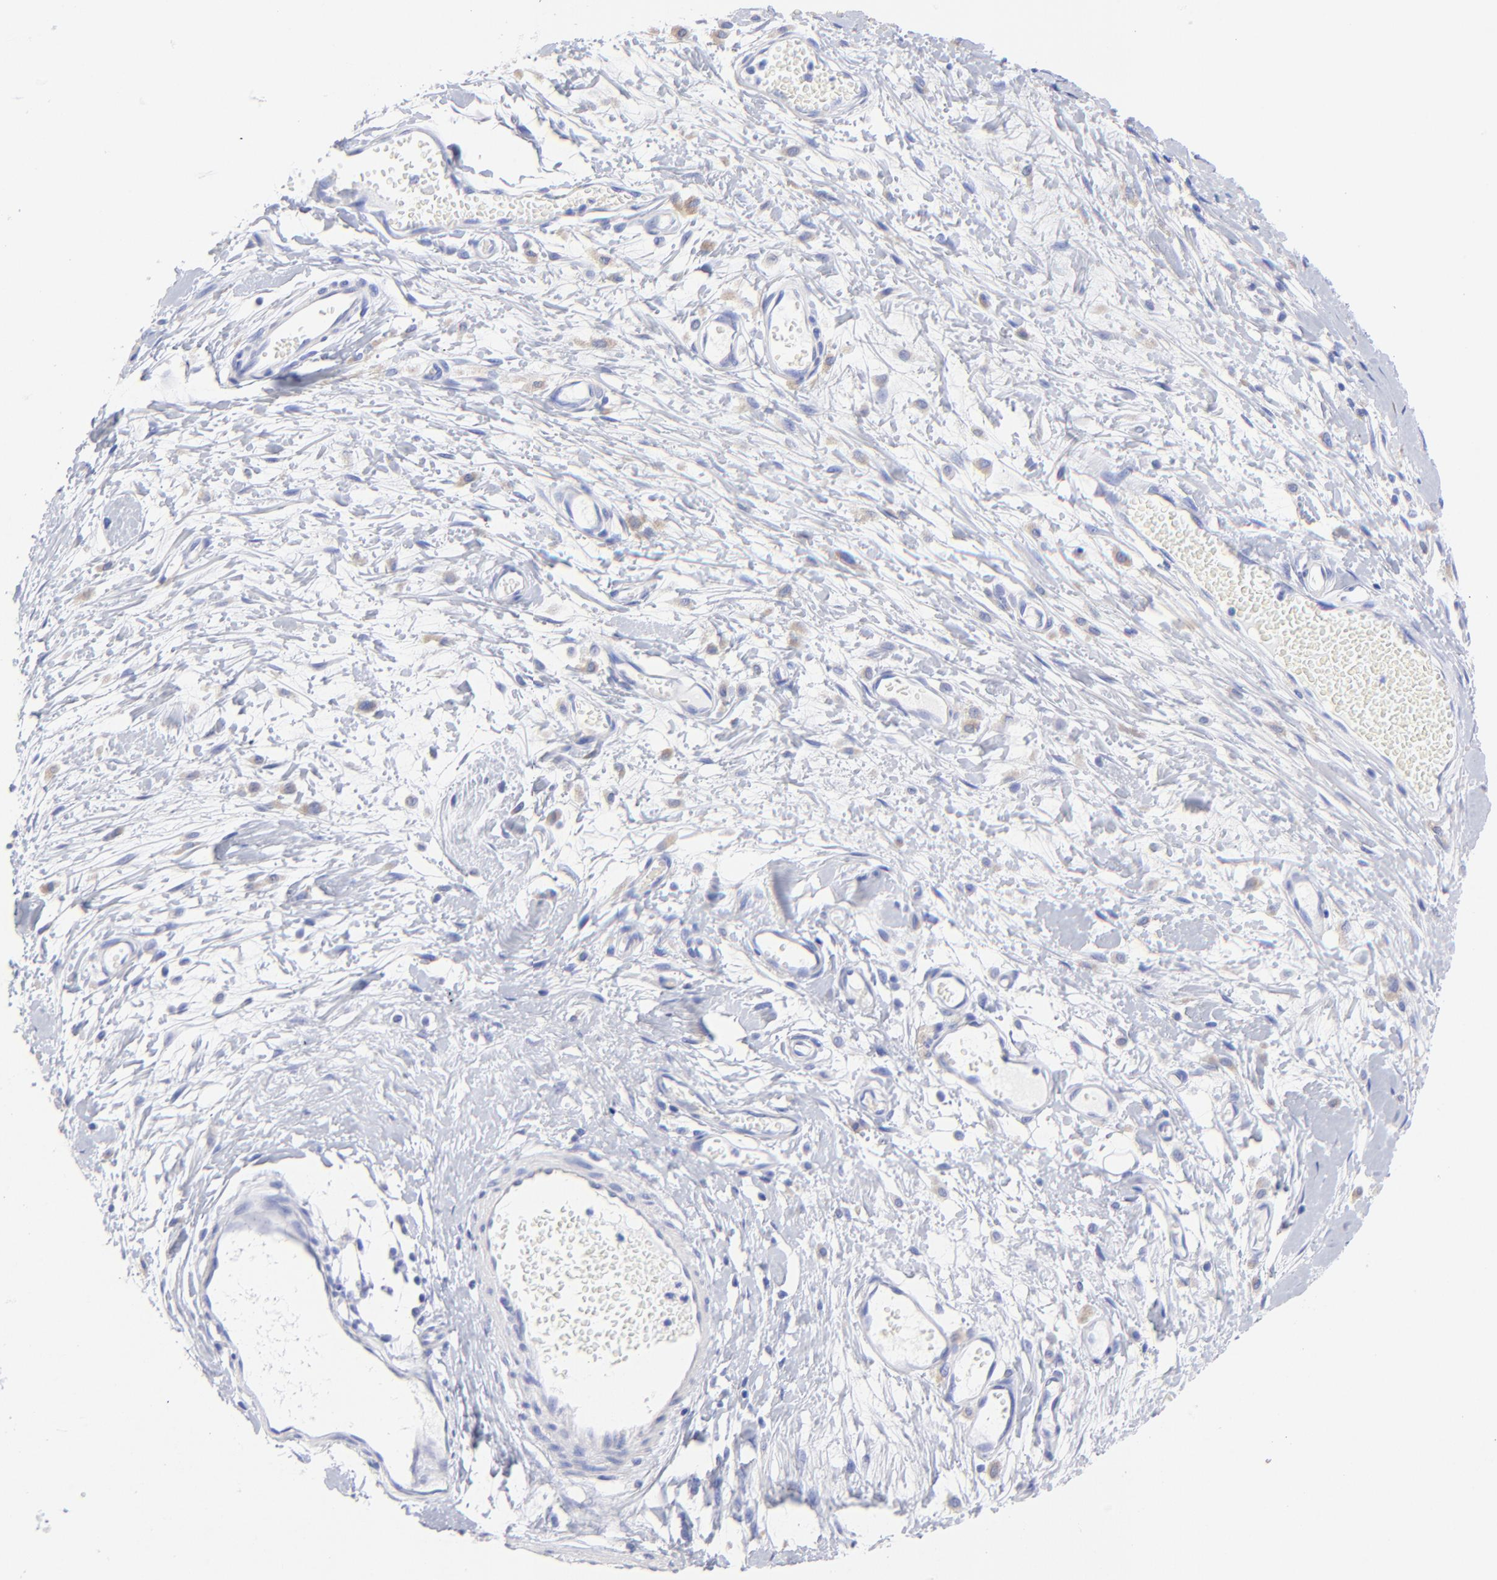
{"staining": {"intensity": "negative", "quantity": "none", "location": "none"}, "tissue": "melanoma", "cell_type": "Tumor cells", "image_type": "cancer", "snomed": [{"axis": "morphology", "description": "Malignant melanoma, Metastatic site"}, {"axis": "topography", "description": "Lymph node"}], "caption": "There is no significant expression in tumor cells of malignant melanoma (metastatic site). (Stains: DAB immunohistochemistry with hematoxylin counter stain, Microscopy: brightfield microscopy at high magnification).", "gene": "HORMAD2", "patient": {"sex": "male", "age": 59}}